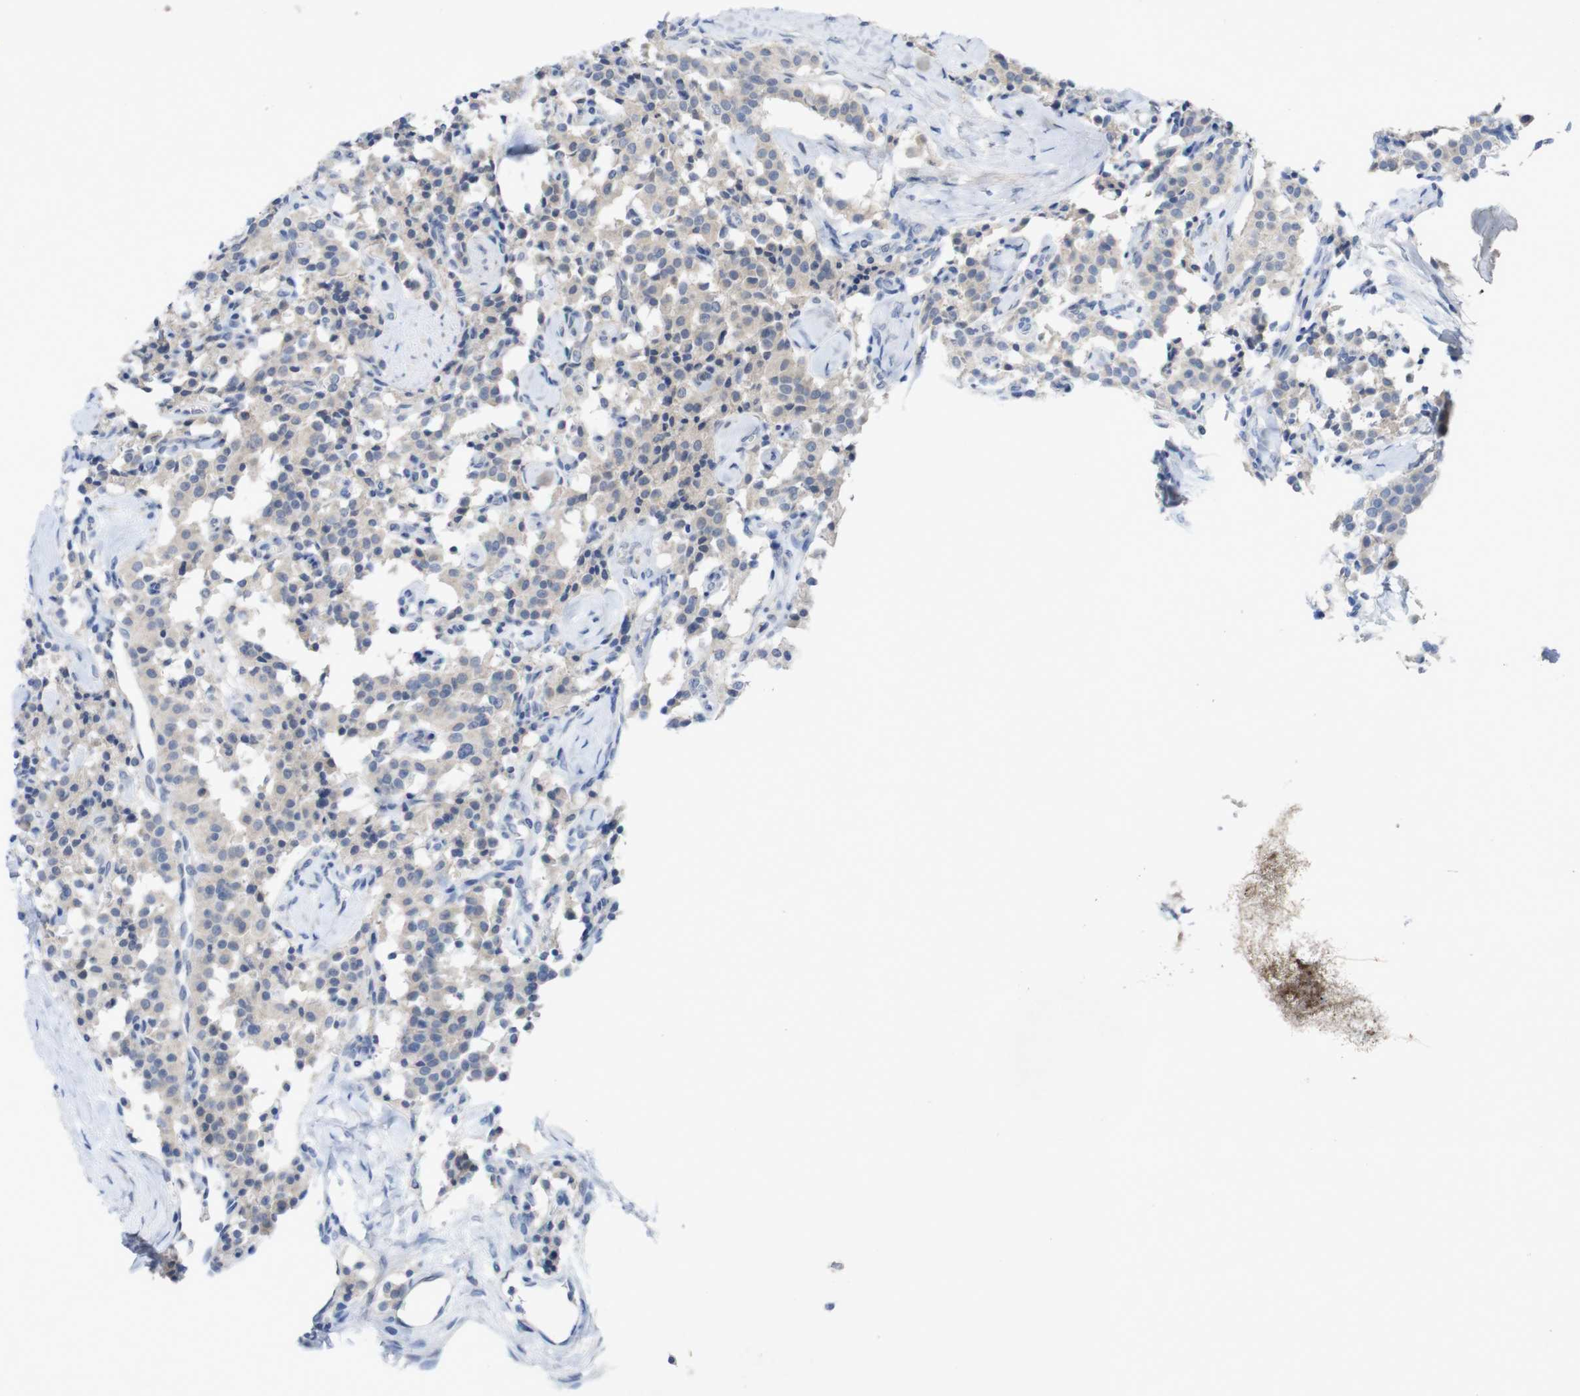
{"staining": {"intensity": "negative", "quantity": "none", "location": "none"}, "tissue": "carcinoid", "cell_type": "Tumor cells", "image_type": "cancer", "snomed": [{"axis": "morphology", "description": "Carcinoid, malignant, NOS"}, {"axis": "topography", "description": "Lung"}], "caption": "This is a image of immunohistochemistry staining of malignant carcinoid, which shows no staining in tumor cells. (Stains: DAB IHC with hematoxylin counter stain, Microscopy: brightfield microscopy at high magnification).", "gene": "SLAMF7", "patient": {"sex": "male", "age": 30}}